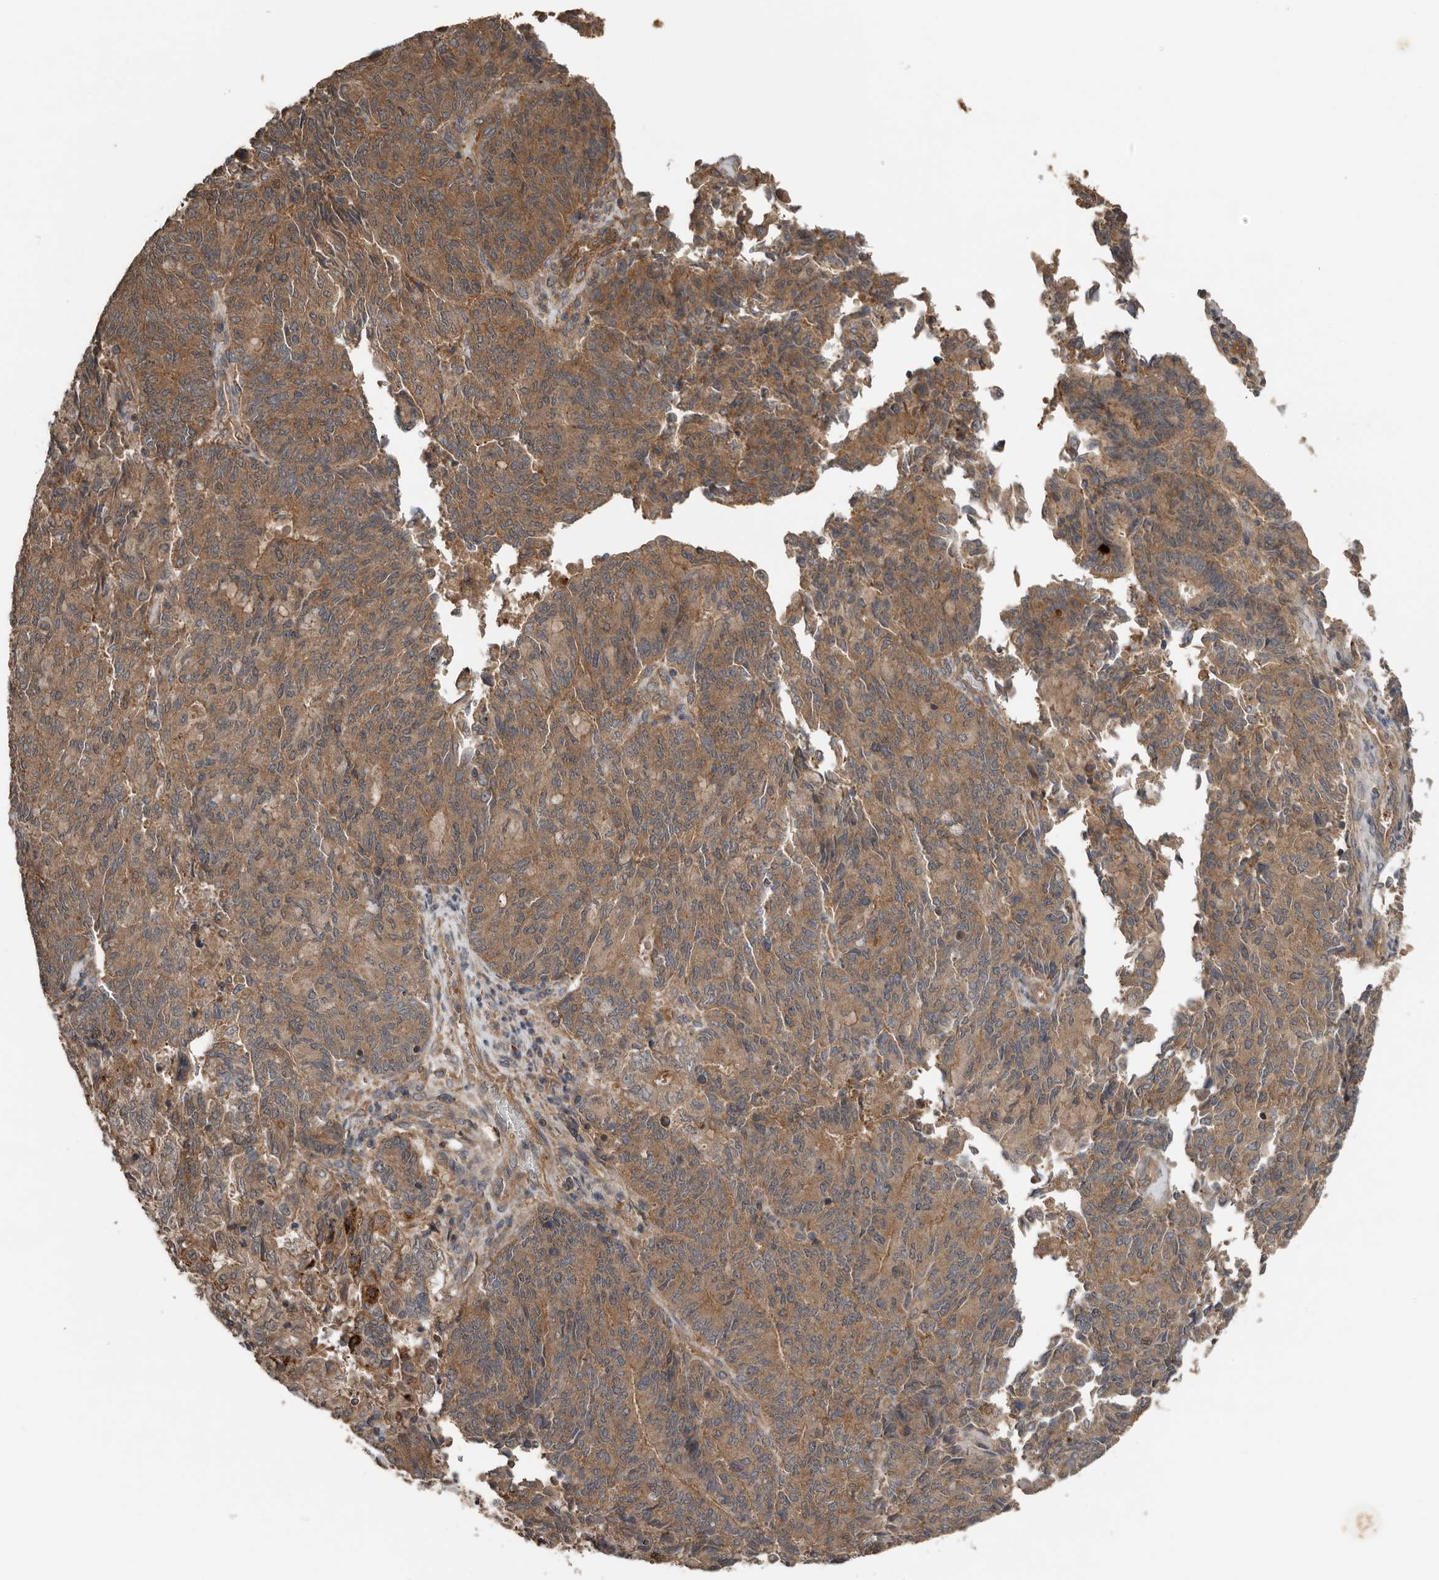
{"staining": {"intensity": "moderate", "quantity": ">75%", "location": "cytoplasmic/membranous"}, "tissue": "endometrial cancer", "cell_type": "Tumor cells", "image_type": "cancer", "snomed": [{"axis": "morphology", "description": "Adenocarcinoma, NOS"}, {"axis": "topography", "description": "Endometrium"}], "caption": "Protein positivity by IHC shows moderate cytoplasmic/membranous positivity in approximately >75% of tumor cells in endometrial adenocarcinoma.", "gene": "DNAJB4", "patient": {"sex": "female", "age": 80}}